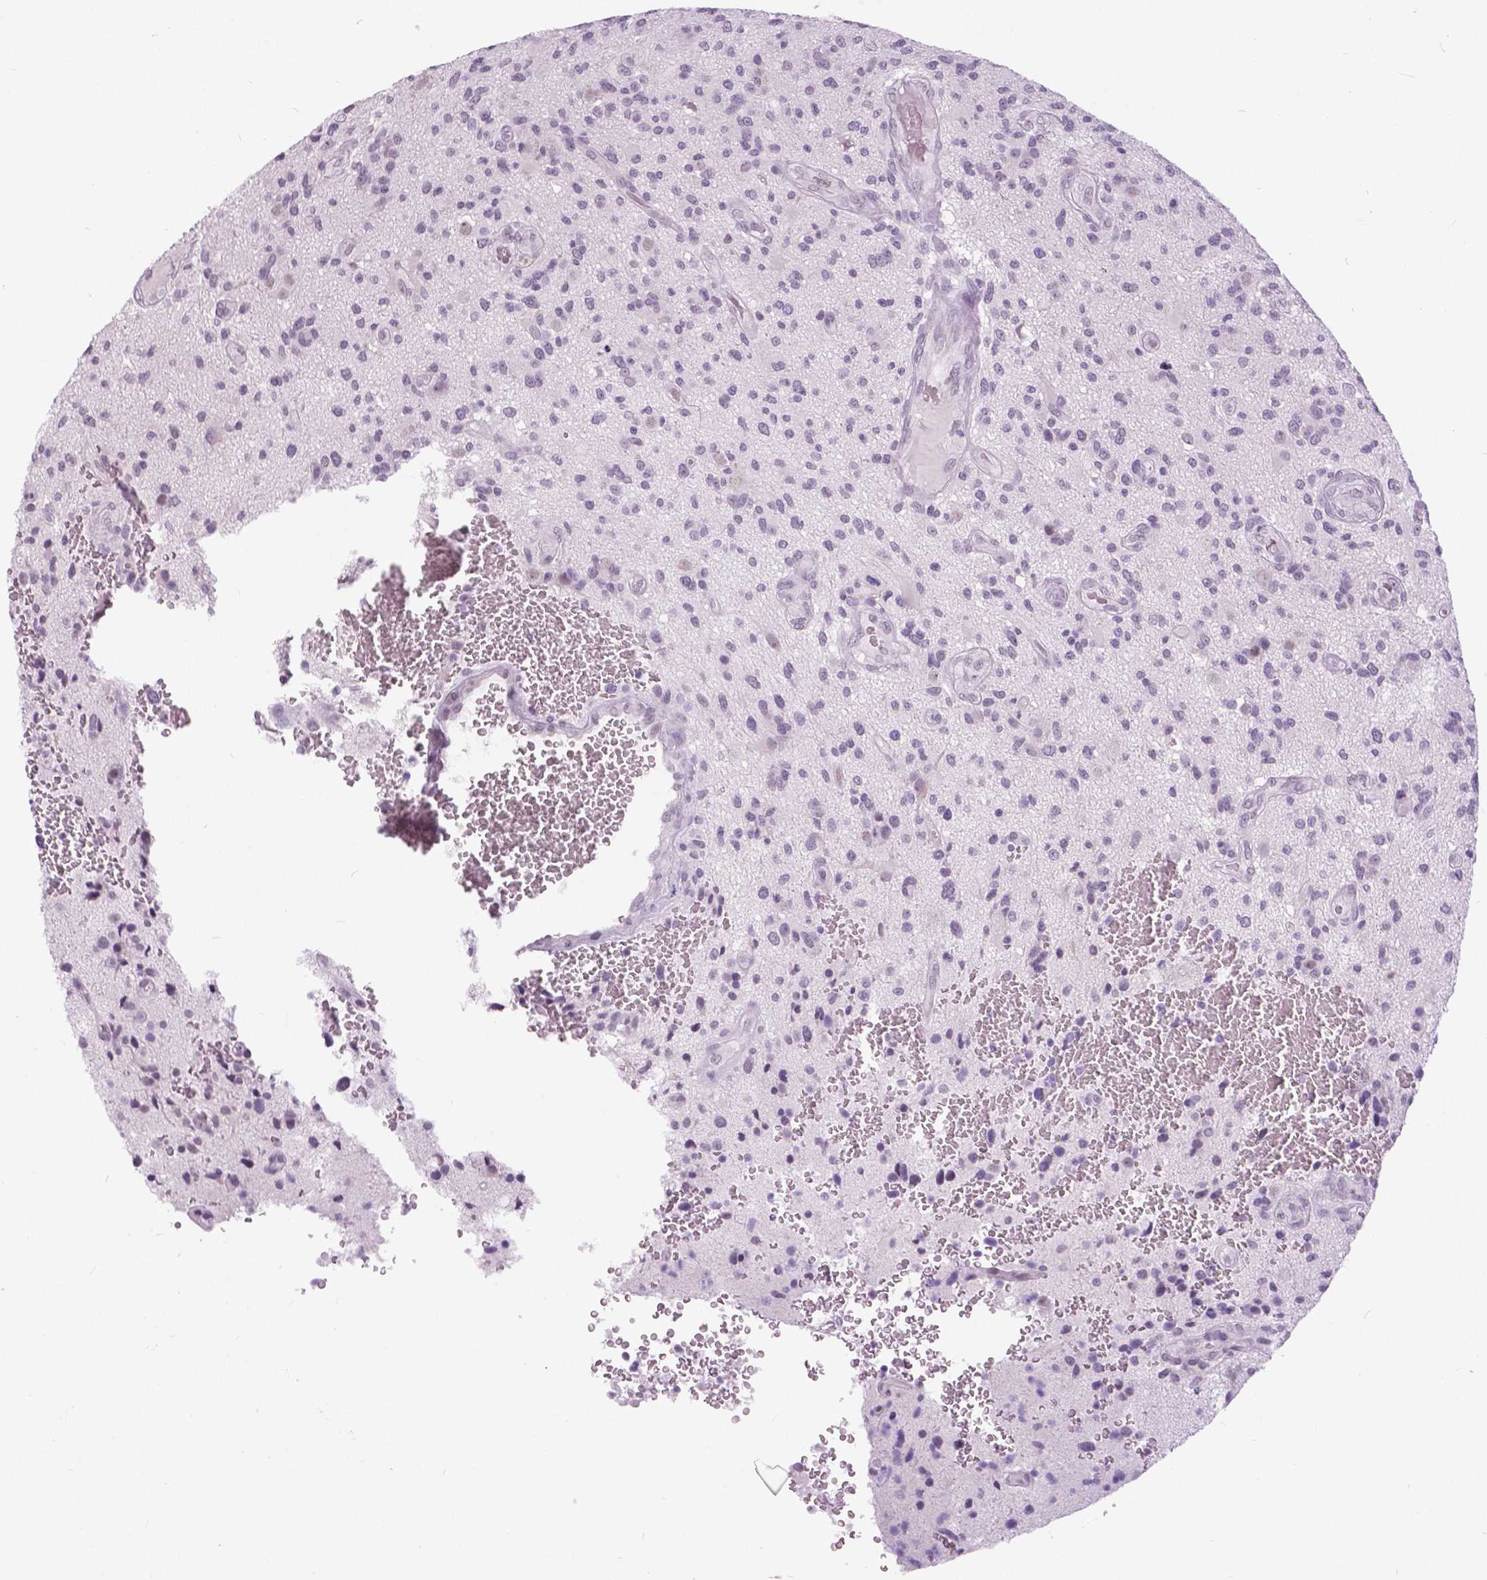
{"staining": {"intensity": "negative", "quantity": "none", "location": "none"}, "tissue": "glioma", "cell_type": "Tumor cells", "image_type": "cancer", "snomed": [{"axis": "morphology", "description": "Glioma, malignant, High grade"}, {"axis": "topography", "description": "Brain"}], "caption": "The immunohistochemistry (IHC) photomicrograph has no significant positivity in tumor cells of malignant high-grade glioma tissue. The staining was performed using DAB to visualize the protein expression in brown, while the nuclei were stained in blue with hematoxylin (Magnification: 20x).", "gene": "MYOM1", "patient": {"sex": "male", "age": 47}}